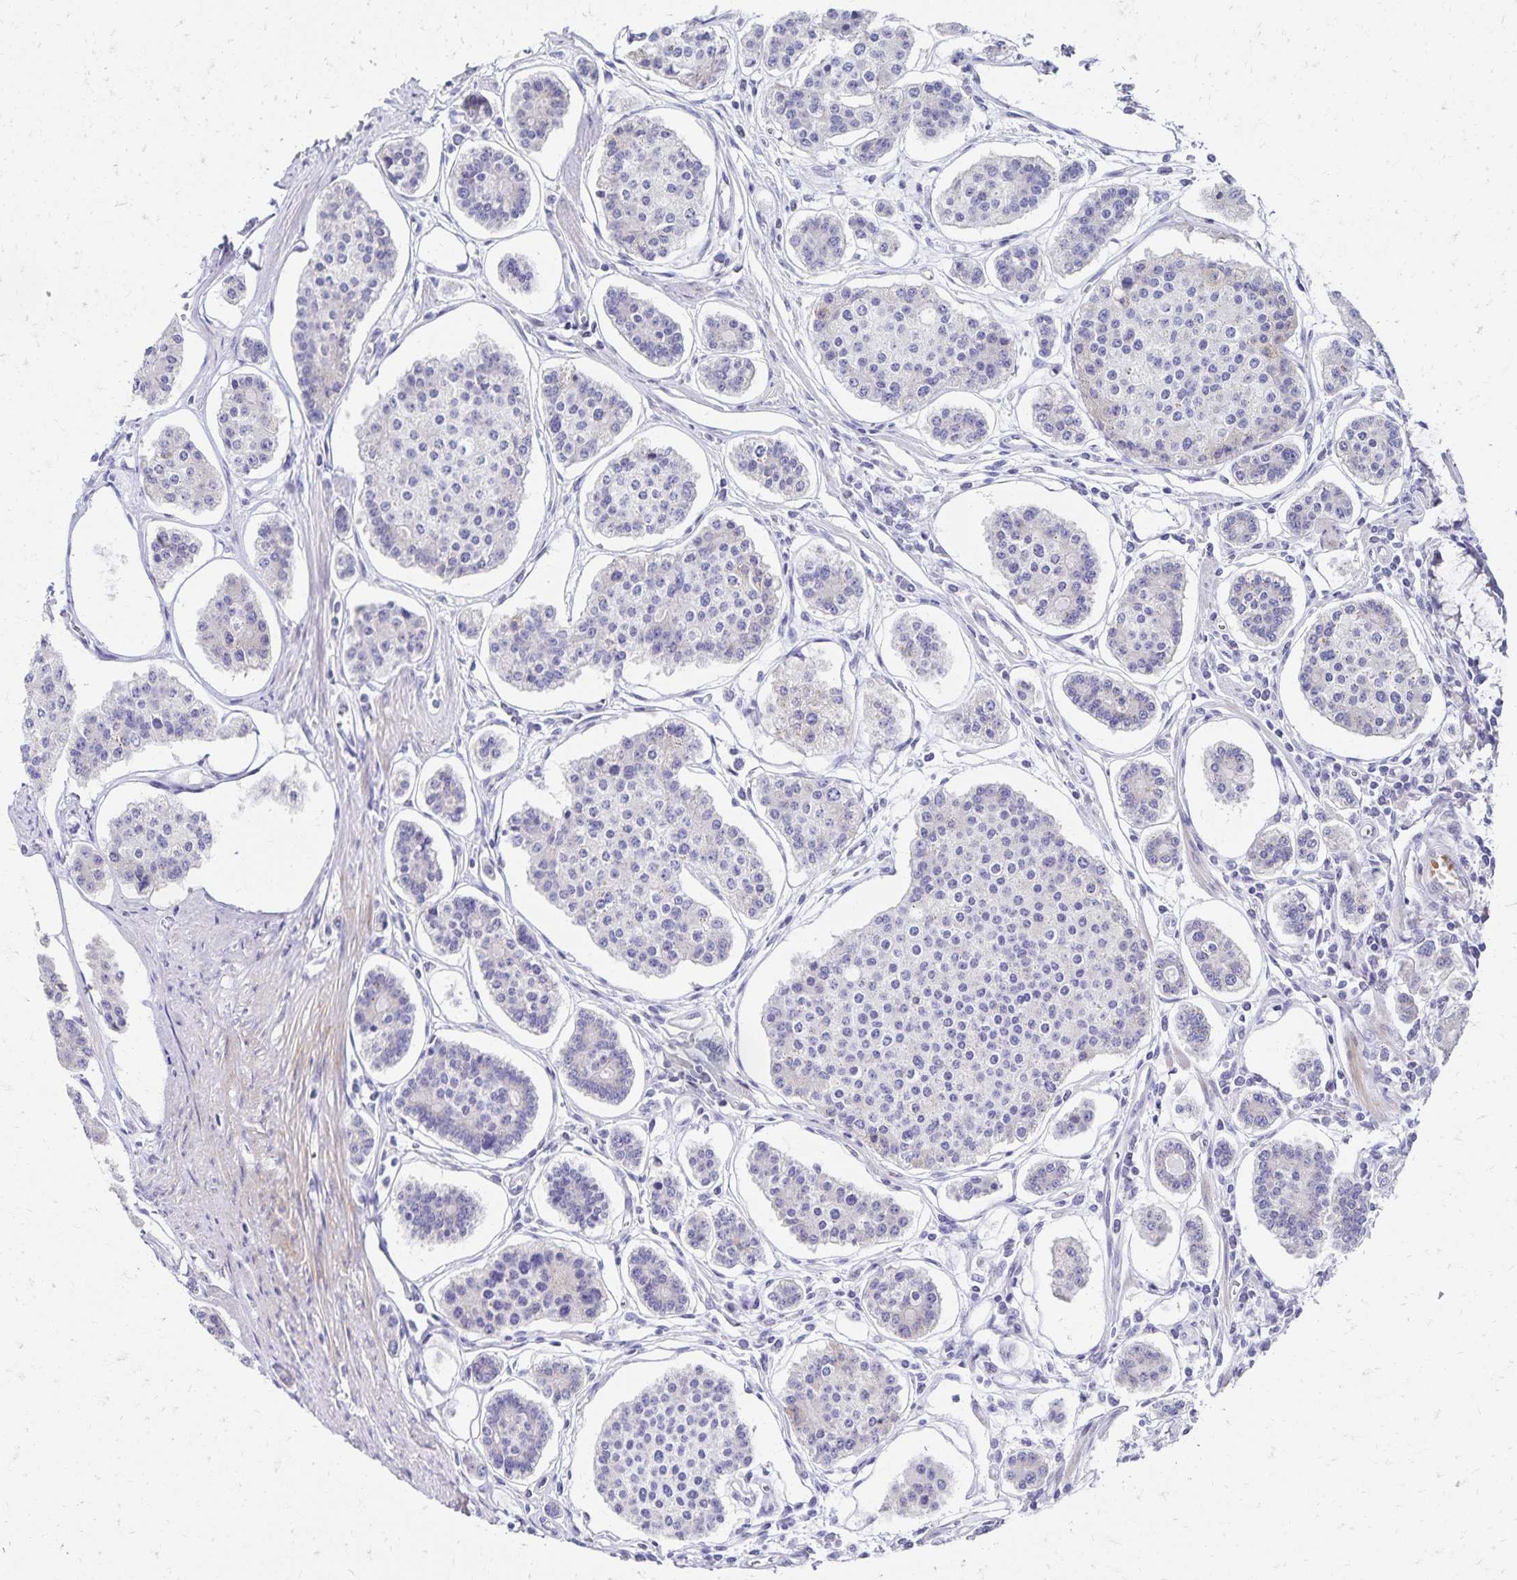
{"staining": {"intensity": "negative", "quantity": "none", "location": "none"}, "tissue": "carcinoid", "cell_type": "Tumor cells", "image_type": "cancer", "snomed": [{"axis": "morphology", "description": "Carcinoid, malignant, NOS"}, {"axis": "topography", "description": "Small intestine"}], "caption": "This is an immunohistochemistry image of carcinoid. There is no positivity in tumor cells.", "gene": "NECAP1", "patient": {"sex": "female", "age": 65}}